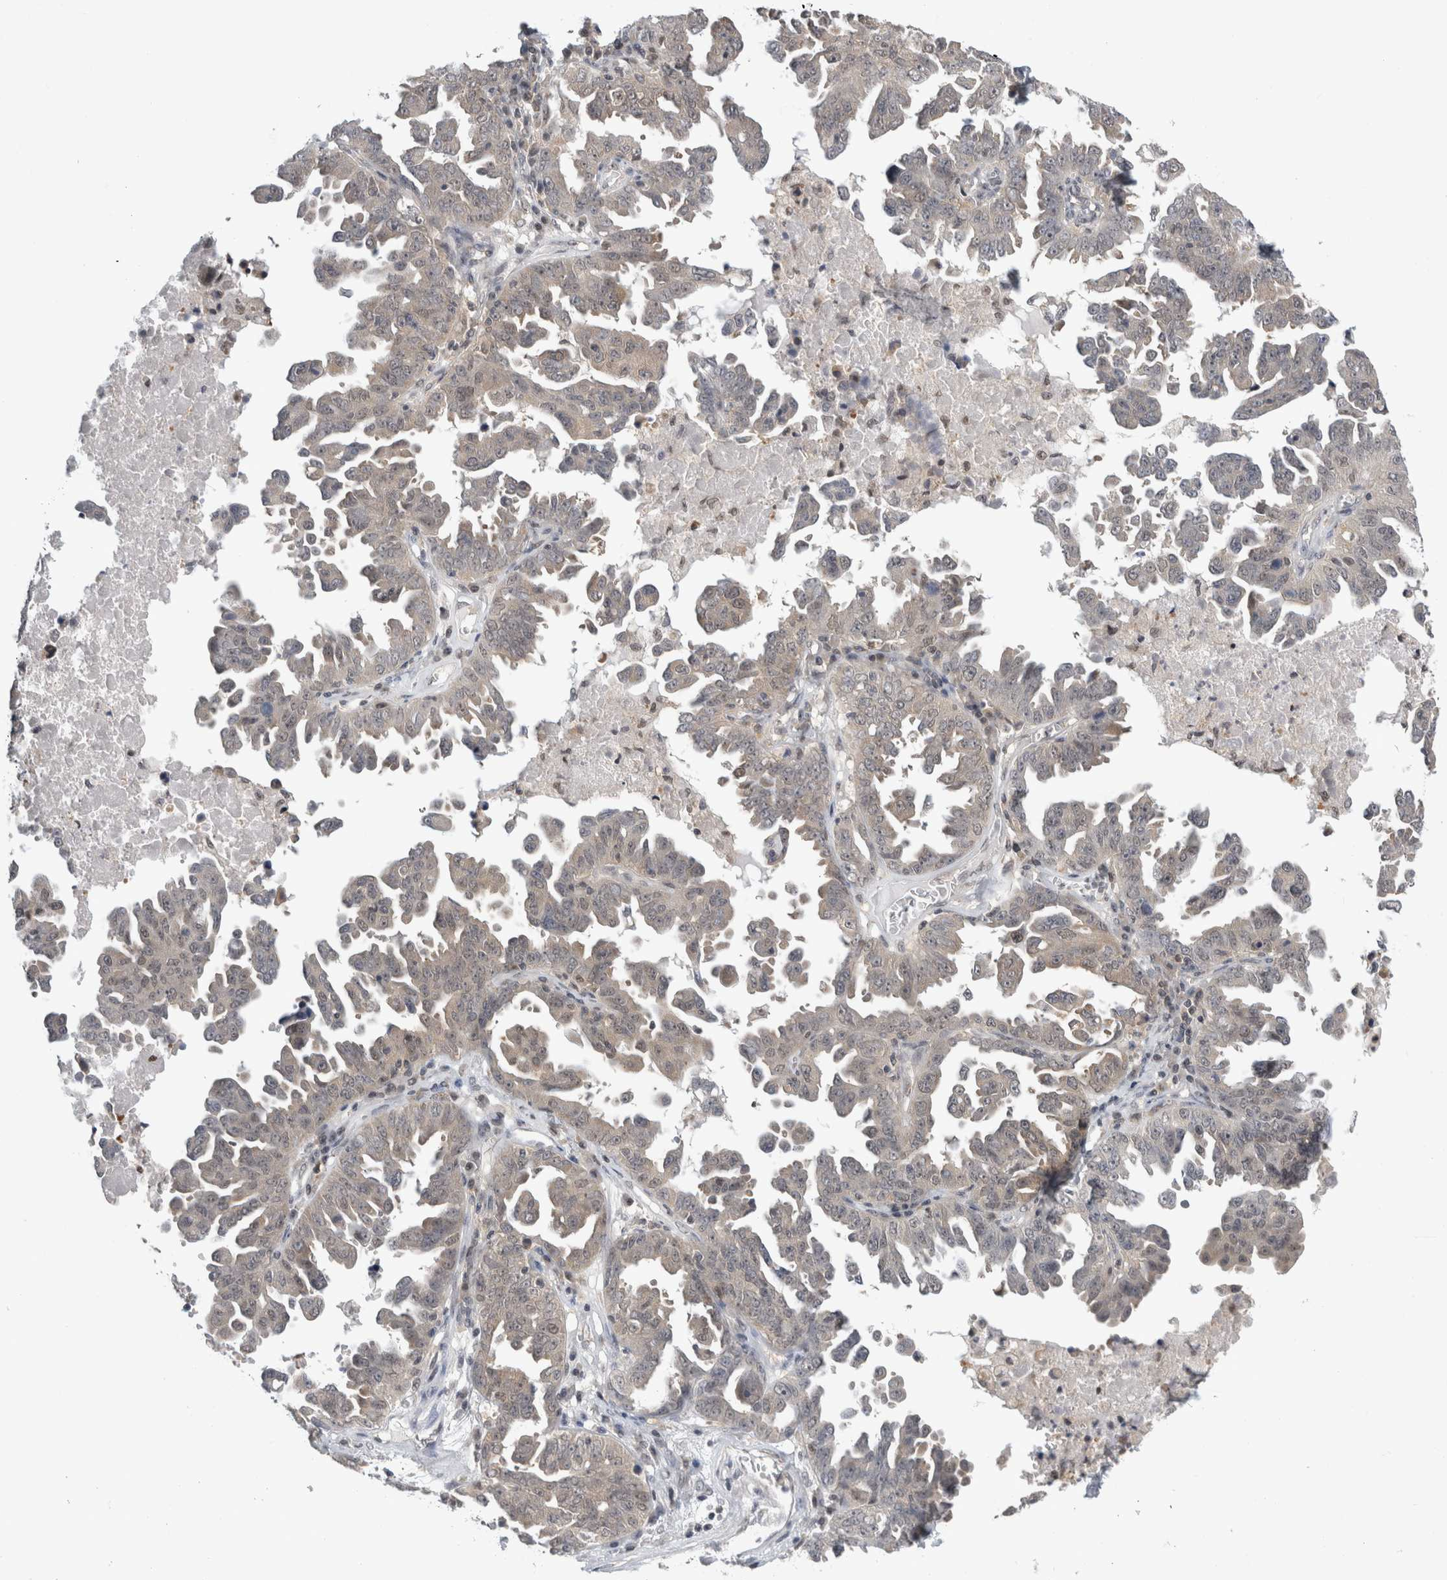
{"staining": {"intensity": "weak", "quantity": "<25%", "location": "cytoplasmic/membranous"}, "tissue": "ovarian cancer", "cell_type": "Tumor cells", "image_type": "cancer", "snomed": [{"axis": "morphology", "description": "Carcinoma, endometroid"}, {"axis": "topography", "description": "Ovary"}], "caption": "Tumor cells show no significant expression in endometroid carcinoma (ovarian). (IHC, brightfield microscopy, high magnification).", "gene": "PSMB2", "patient": {"sex": "female", "age": 62}}